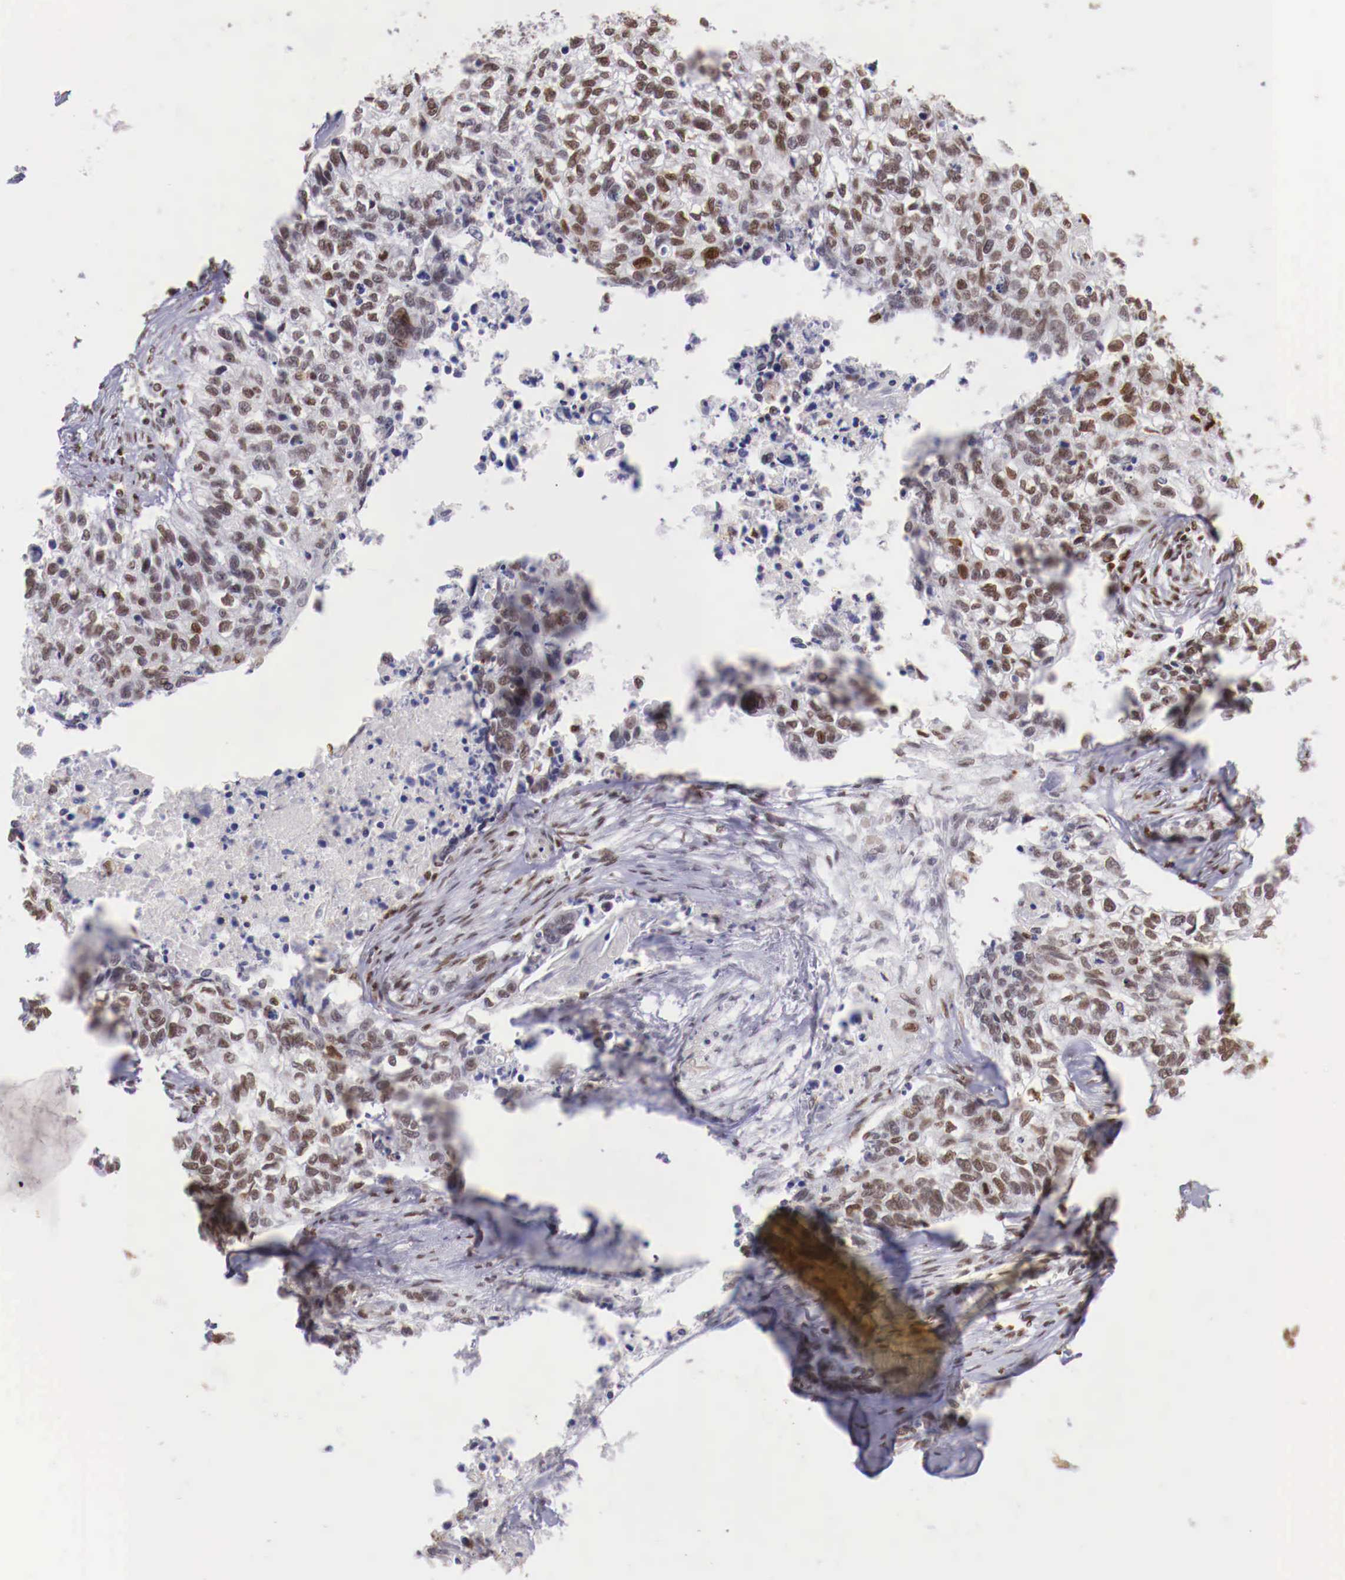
{"staining": {"intensity": "moderate", "quantity": ">75%", "location": "nuclear"}, "tissue": "lung cancer", "cell_type": "Tumor cells", "image_type": "cancer", "snomed": [{"axis": "morphology", "description": "Squamous cell carcinoma, NOS"}, {"axis": "topography", "description": "Lymph node"}, {"axis": "topography", "description": "Lung"}], "caption": "This image demonstrates squamous cell carcinoma (lung) stained with immunohistochemistry (IHC) to label a protein in brown. The nuclear of tumor cells show moderate positivity for the protein. Nuclei are counter-stained blue.", "gene": "MAX", "patient": {"sex": "male", "age": 74}}